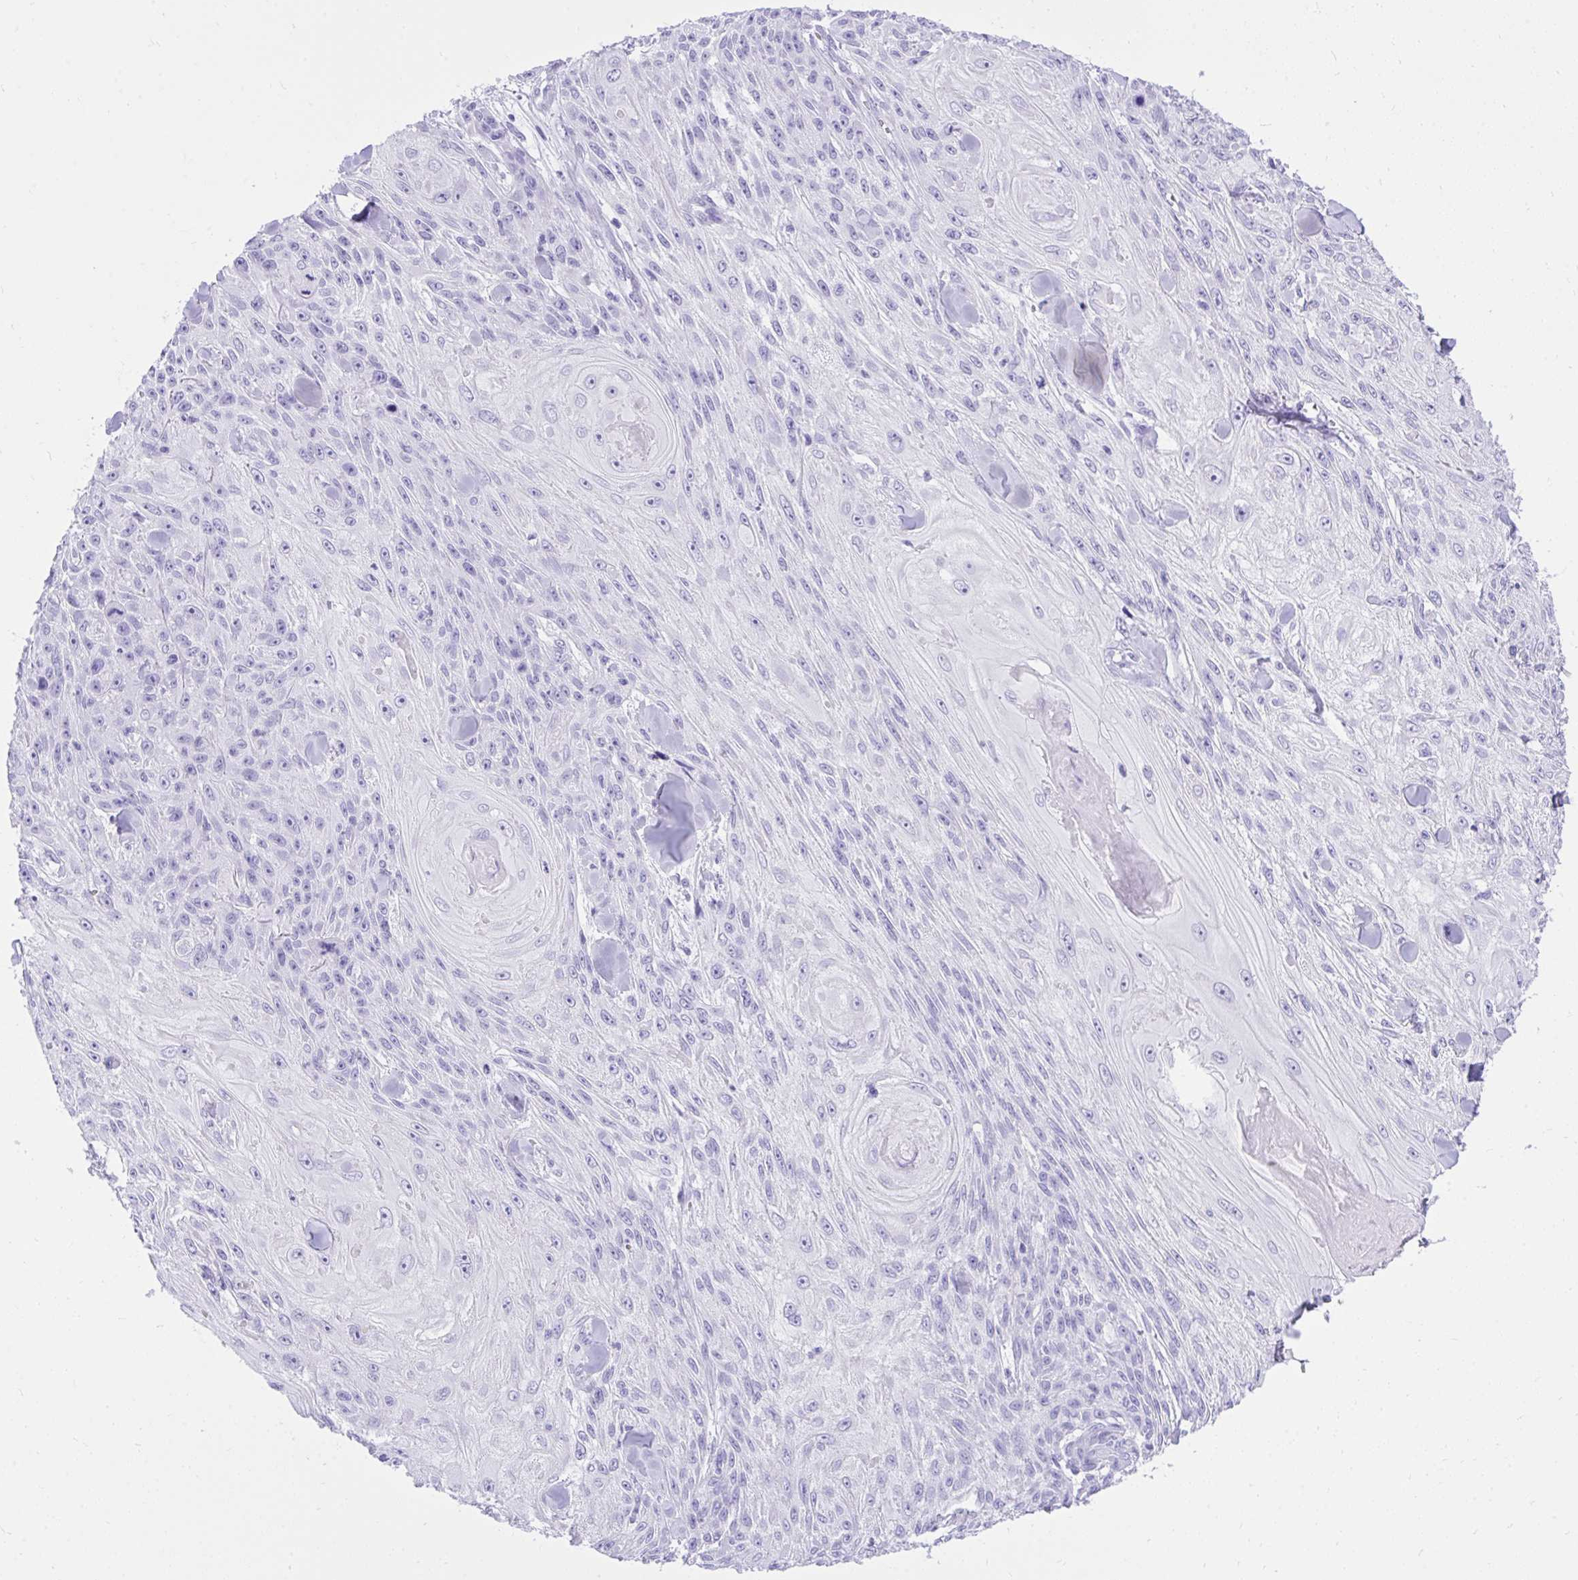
{"staining": {"intensity": "negative", "quantity": "none", "location": "none"}, "tissue": "skin cancer", "cell_type": "Tumor cells", "image_type": "cancer", "snomed": [{"axis": "morphology", "description": "Squamous cell carcinoma, NOS"}, {"axis": "topography", "description": "Skin"}], "caption": "A high-resolution micrograph shows immunohistochemistry staining of skin squamous cell carcinoma, which shows no significant staining in tumor cells.", "gene": "KCNN4", "patient": {"sex": "male", "age": 88}}